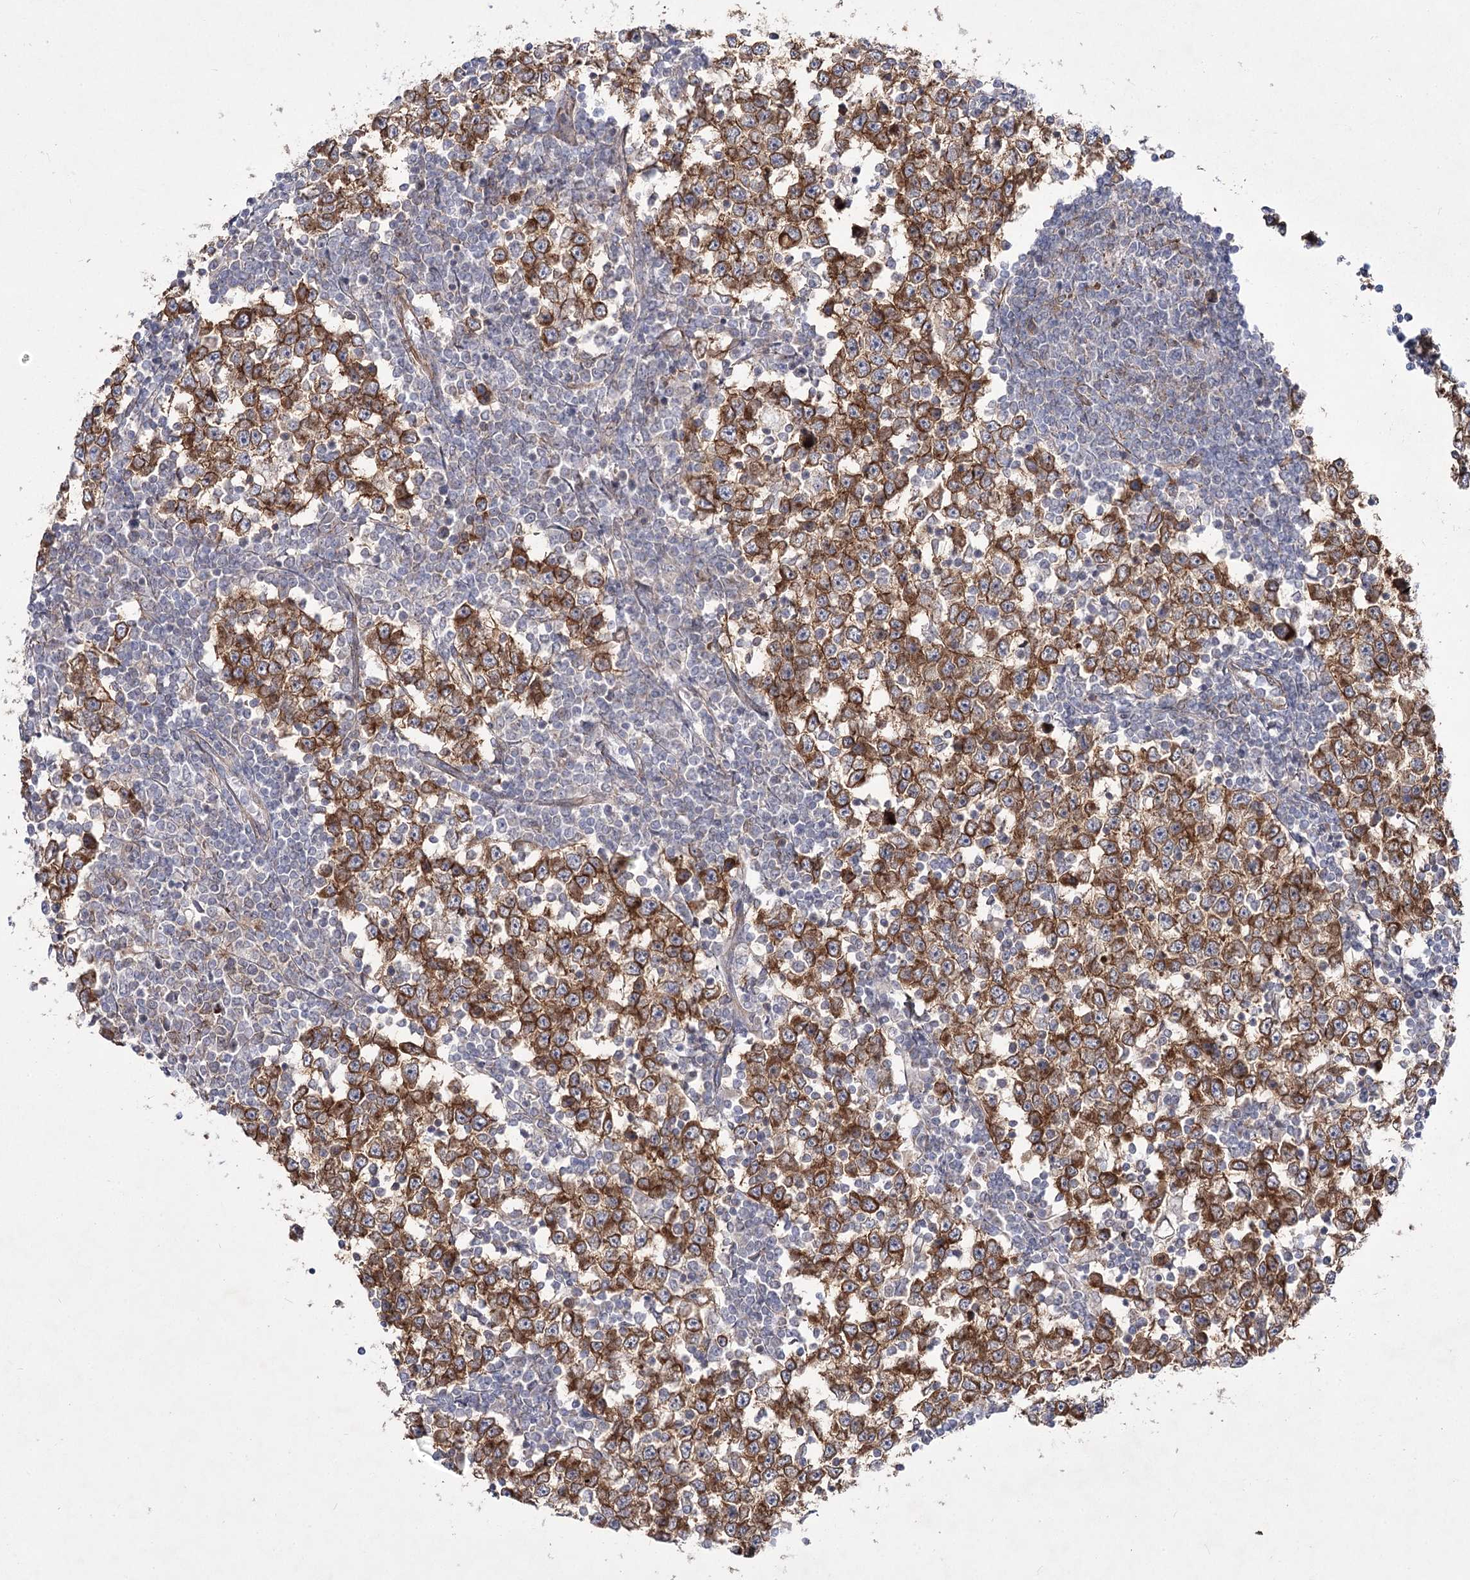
{"staining": {"intensity": "strong", "quantity": ">75%", "location": "cytoplasmic/membranous"}, "tissue": "testis cancer", "cell_type": "Tumor cells", "image_type": "cancer", "snomed": [{"axis": "morphology", "description": "Seminoma, NOS"}, {"axis": "topography", "description": "Testis"}], "caption": "Immunohistochemistry (DAB) staining of human testis cancer demonstrates strong cytoplasmic/membranous protein positivity in about >75% of tumor cells.", "gene": "SH3BP5L", "patient": {"sex": "male", "age": 65}}